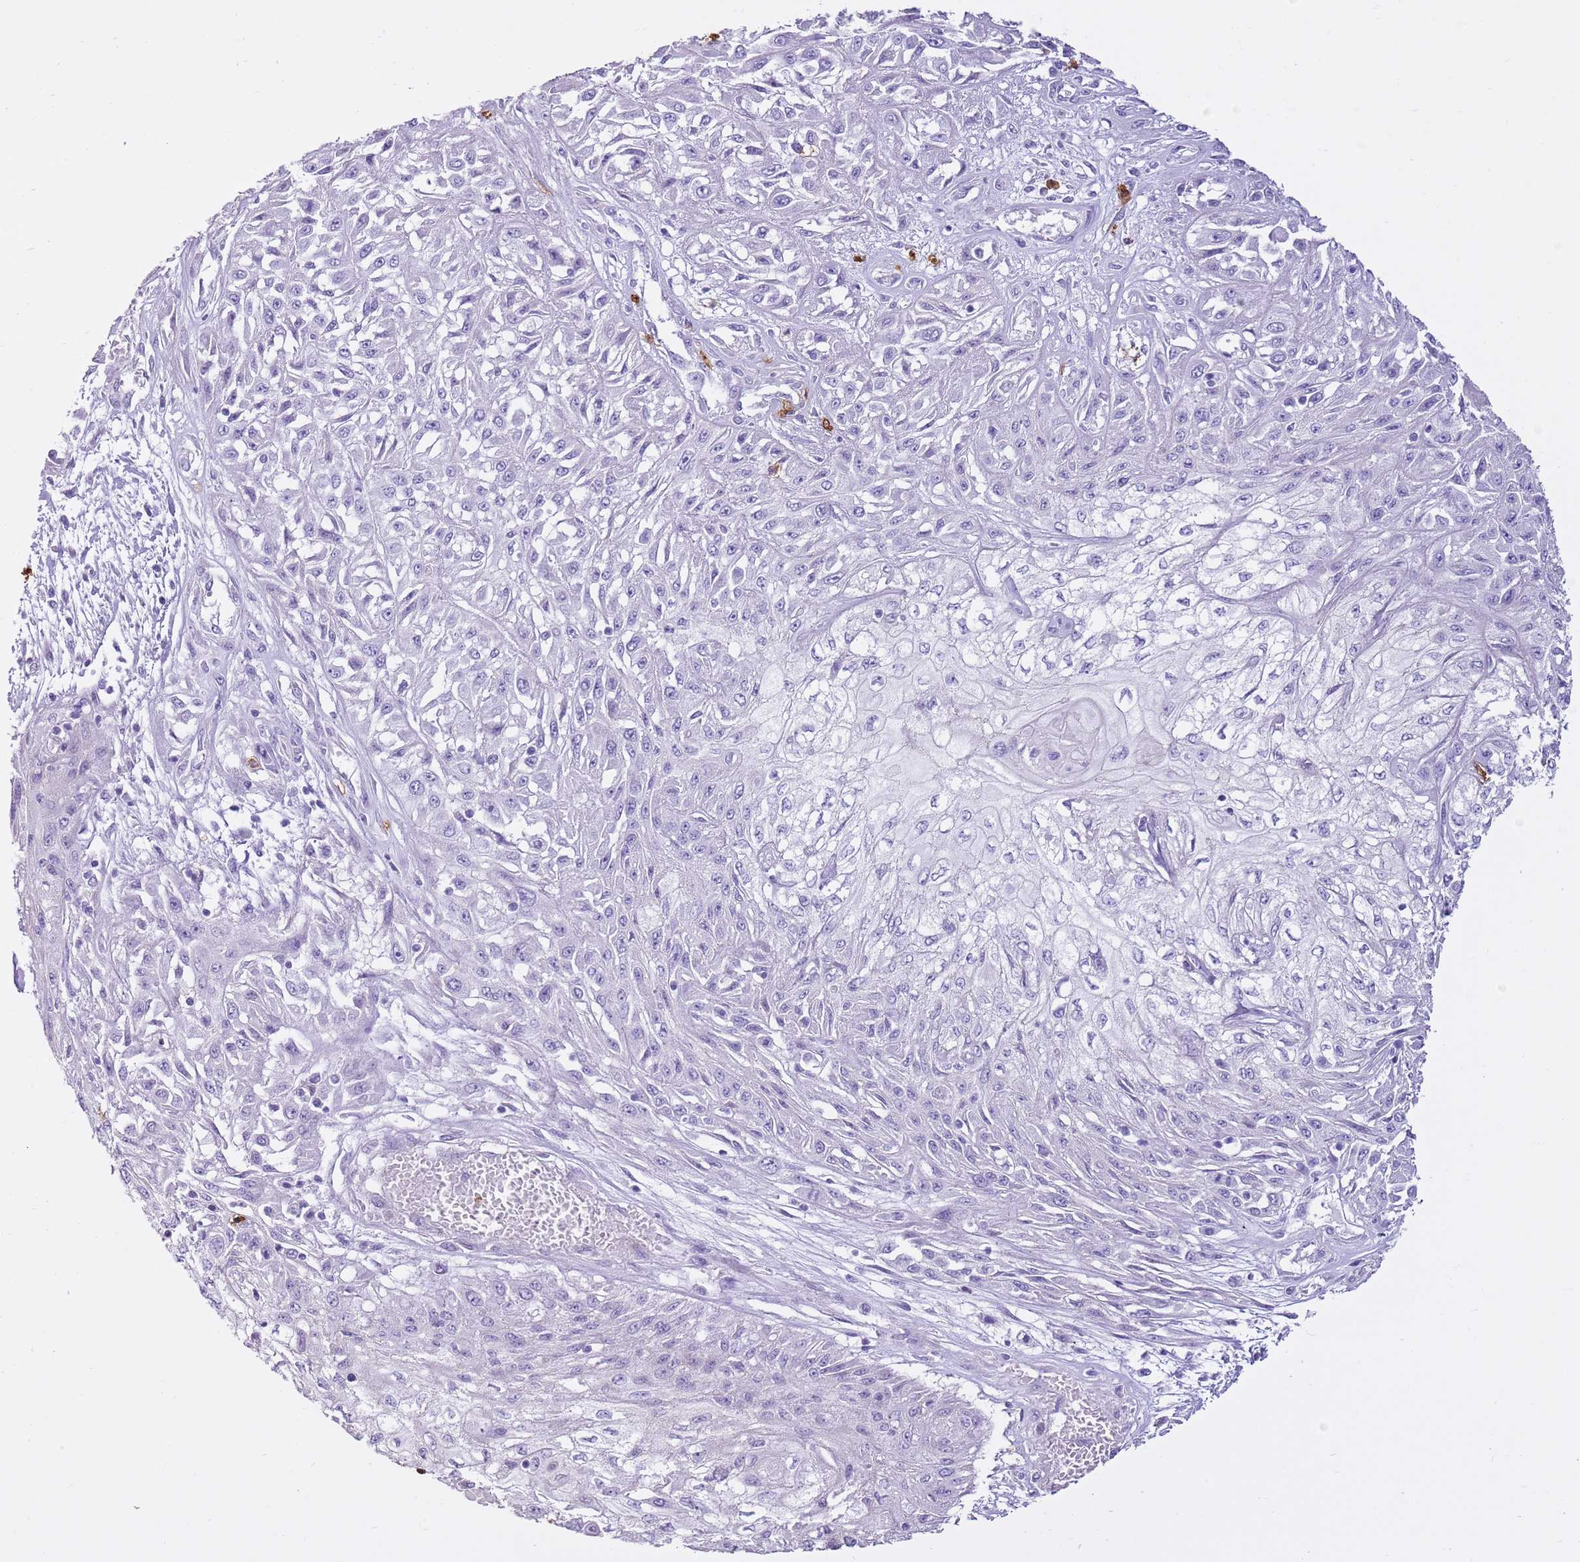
{"staining": {"intensity": "negative", "quantity": "none", "location": "none"}, "tissue": "skin cancer", "cell_type": "Tumor cells", "image_type": "cancer", "snomed": [{"axis": "morphology", "description": "Squamous cell carcinoma, NOS"}, {"axis": "morphology", "description": "Squamous cell carcinoma, metastatic, NOS"}, {"axis": "topography", "description": "Skin"}, {"axis": "topography", "description": "Lymph node"}], "caption": "Tumor cells show no significant protein positivity in skin cancer (squamous cell carcinoma). (Brightfield microscopy of DAB (3,3'-diaminobenzidine) IHC at high magnification).", "gene": "CD177", "patient": {"sex": "male", "age": 75}}